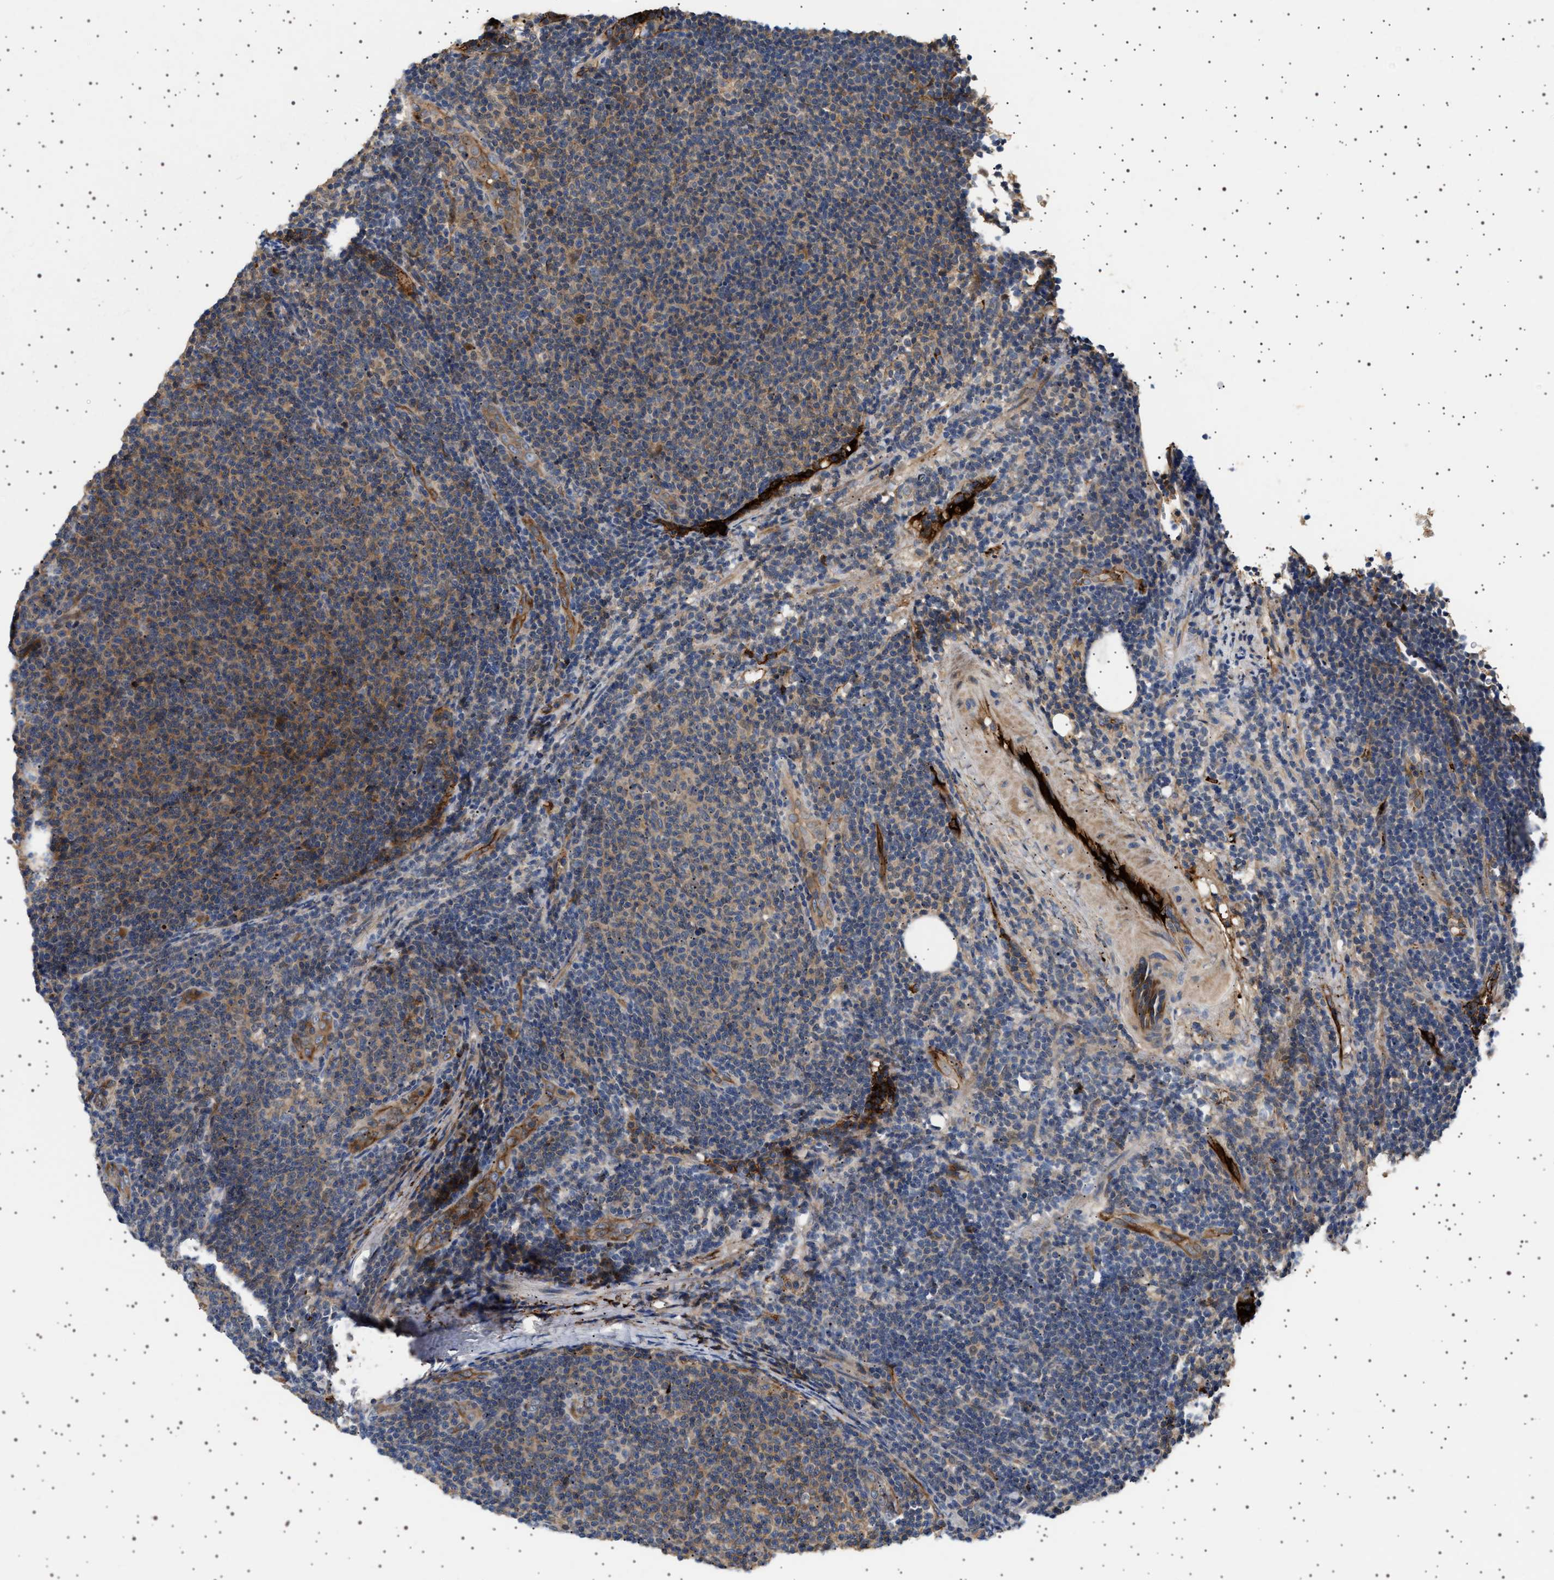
{"staining": {"intensity": "moderate", "quantity": "<25%", "location": "cytoplasmic/membranous"}, "tissue": "lymphoma", "cell_type": "Tumor cells", "image_type": "cancer", "snomed": [{"axis": "morphology", "description": "Malignant lymphoma, non-Hodgkin's type, Low grade"}, {"axis": "topography", "description": "Lymph node"}], "caption": "High-magnification brightfield microscopy of low-grade malignant lymphoma, non-Hodgkin's type stained with DAB (brown) and counterstained with hematoxylin (blue). tumor cells exhibit moderate cytoplasmic/membranous staining is present in approximately<25% of cells. The protein of interest is stained brown, and the nuclei are stained in blue (DAB (3,3'-diaminobenzidine) IHC with brightfield microscopy, high magnification).", "gene": "FICD", "patient": {"sex": "male", "age": 66}}